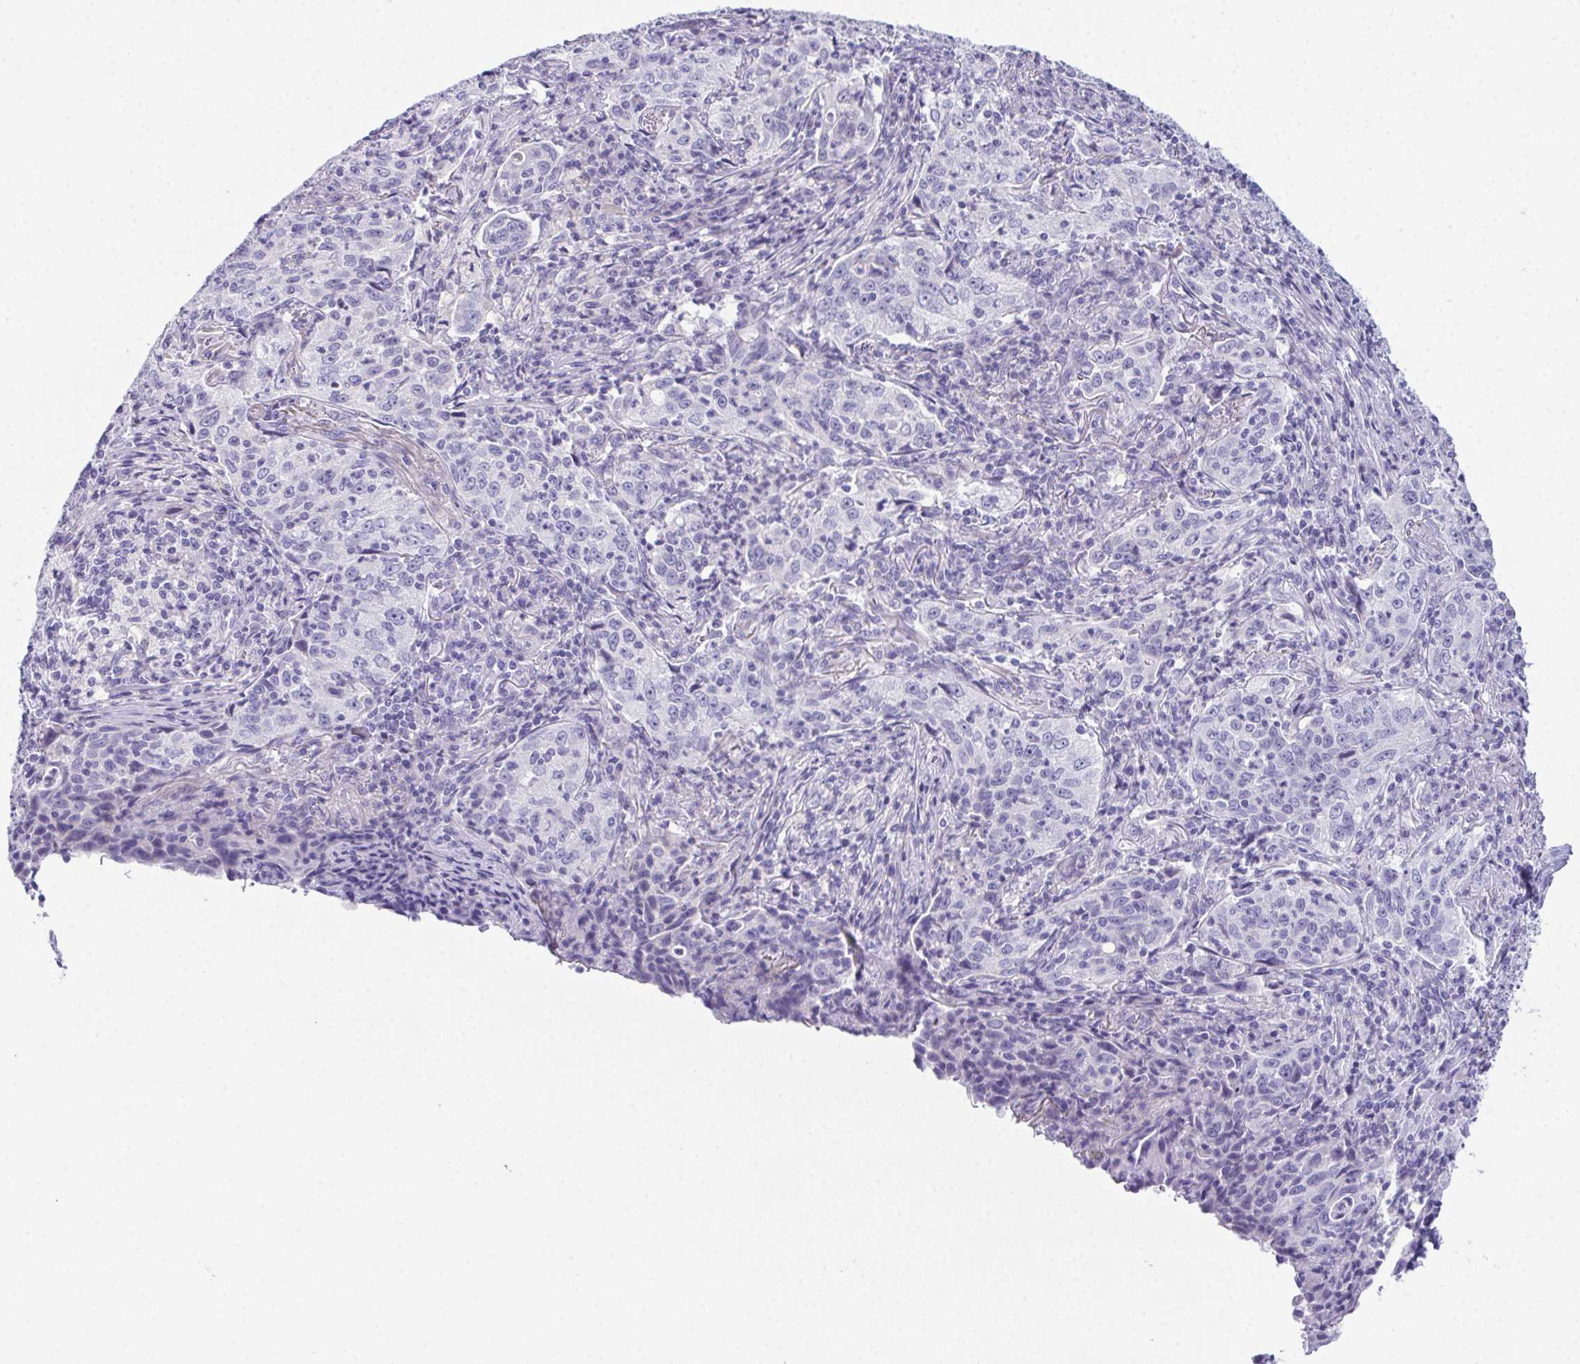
{"staining": {"intensity": "negative", "quantity": "none", "location": "none"}, "tissue": "lung cancer", "cell_type": "Tumor cells", "image_type": "cancer", "snomed": [{"axis": "morphology", "description": "Squamous cell carcinoma, NOS"}, {"axis": "topography", "description": "Lung"}], "caption": "IHC histopathology image of neoplastic tissue: human lung cancer (squamous cell carcinoma) stained with DAB exhibits no significant protein positivity in tumor cells. (DAB (3,3'-diaminobenzidine) immunohistochemistry visualized using brightfield microscopy, high magnification).", "gene": "TEX19", "patient": {"sex": "male", "age": 71}}